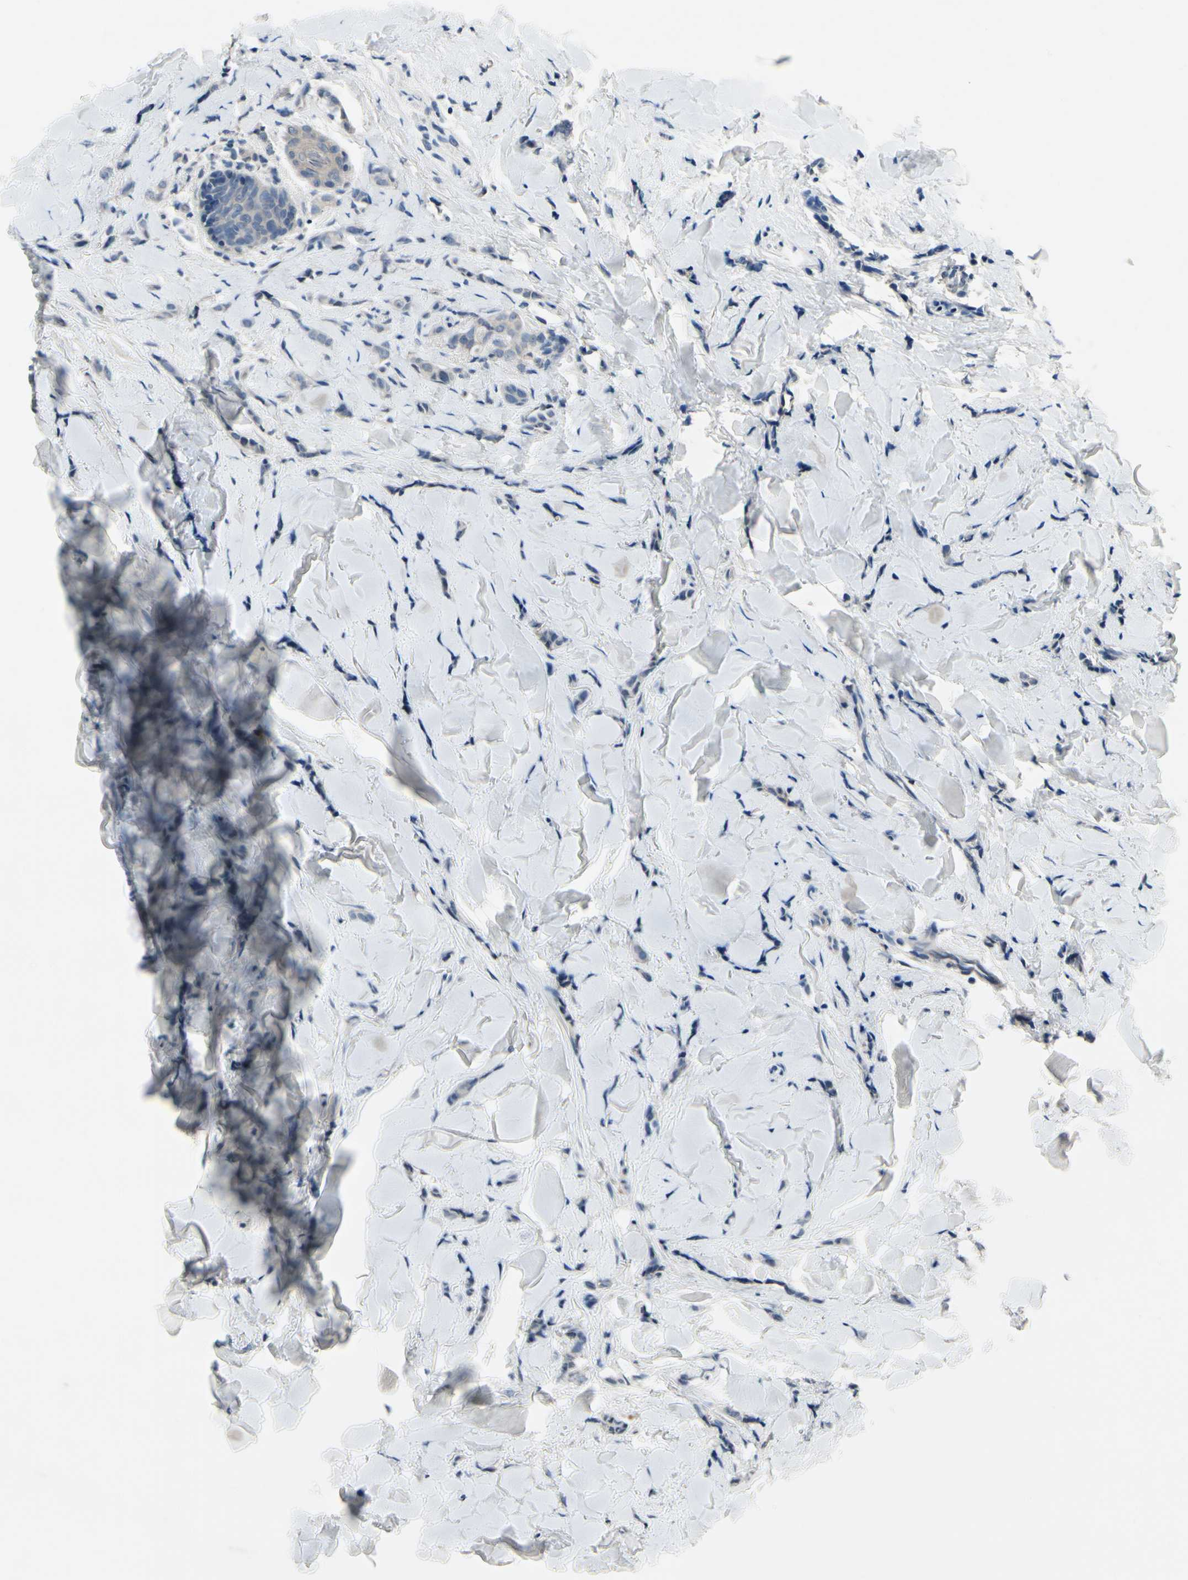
{"staining": {"intensity": "weak", "quantity": "<25%", "location": "cytoplasmic/membranous"}, "tissue": "breast cancer", "cell_type": "Tumor cells", "image_type": "cancer", "snomed": [{"axis": "morphology", "description": "Lobular carcinoma"}, {"axis": "topography", "description": "Skin"}, {"axis": "topography", "description": "Breast"}], "caption": "Immunohistochemistry micrograph of human breast lobular carcinoma stained for a protein (brown), which reveals no positivity in tumor cells. (DAB immunohistochemistry, high magnification).", "gene": "SELENOK", "patient": {"sex": "female", "age": 46}}